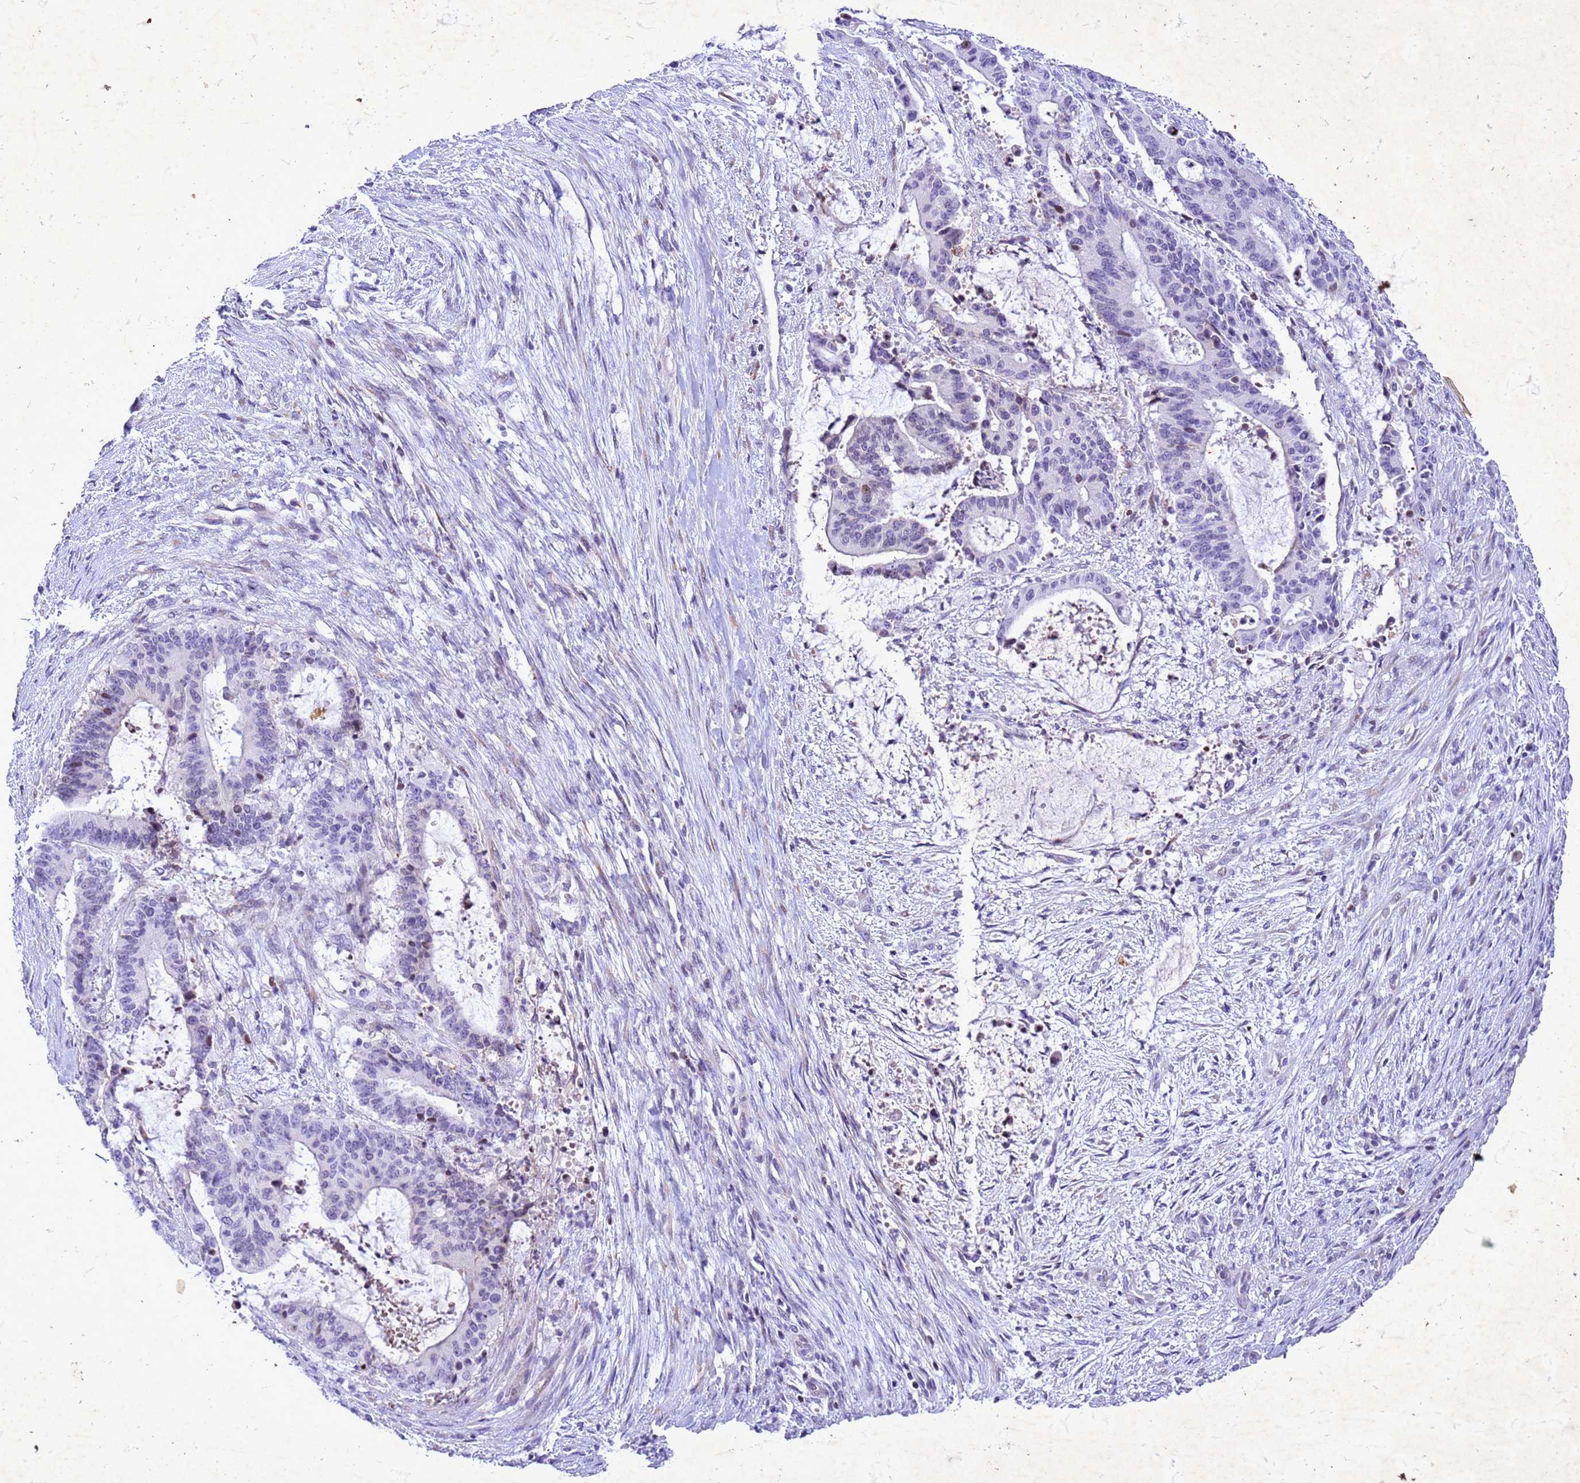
{"staining": {"intensity": "moderate", "quantity": "<25%", "location": "nuclear"}, "tissue": "liver cancer", "cell_type": "Tumor cells", "image_type": "cancer", "snomed": [{"axis": "morphology", "description": "Normal tissue, NOS"}, {"axis": "morphology", "description": "Cholangiocarcinoma"}, {"axis": "topography", "description": "Liver"}, {"axis": "topography", "description": "Peripheral nerve tissue"}], "caption": "The immunohistochemical stain labels moderate nuclear staining in tumor cells of liver cancer tissue. The protein is shown in brown color, while the nuclei are stained blue.", "gene": "COPS9", "patient": {"sex": "female", "age": 73}}